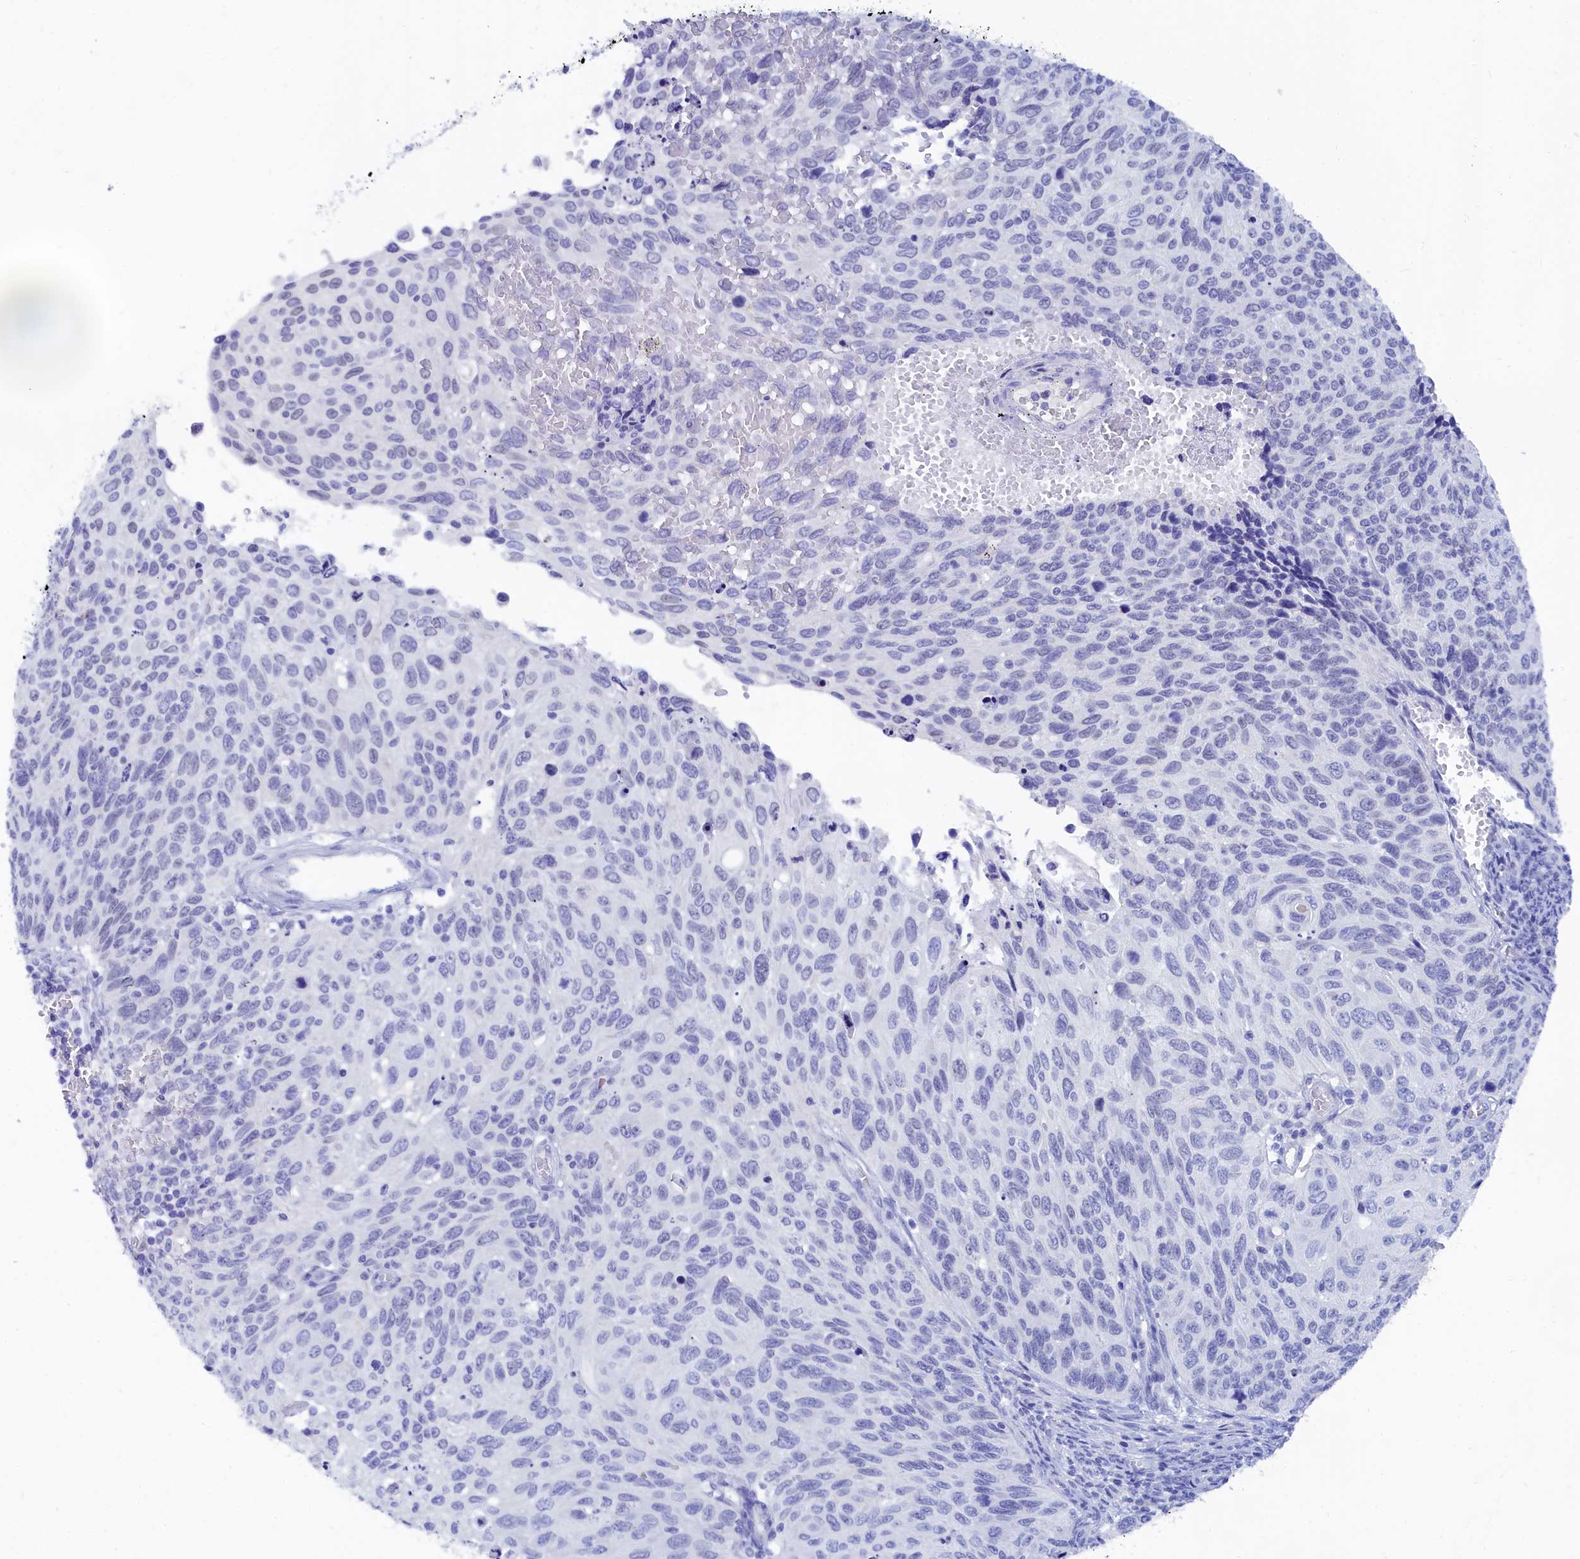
{"staining": {"intensity": "negative", "quantity": "none", "location": "none"}, "tissue": "cervical cancer", "cell_type": "Tumor cells", "image_type": "cancer", "snomed": [{"axis": "morphology", "description": "Squamous cell carcinoma, NOS"}, {"axis": "topography", "description": "Cervix"}], "caption": "Cervical cancer (squamous cell carcinoma) was stained to show a protein in brown. There is no significant staining in tumor cells.", "gene": "TRIM10", "patient": {"sex": "female", "age": 70}}